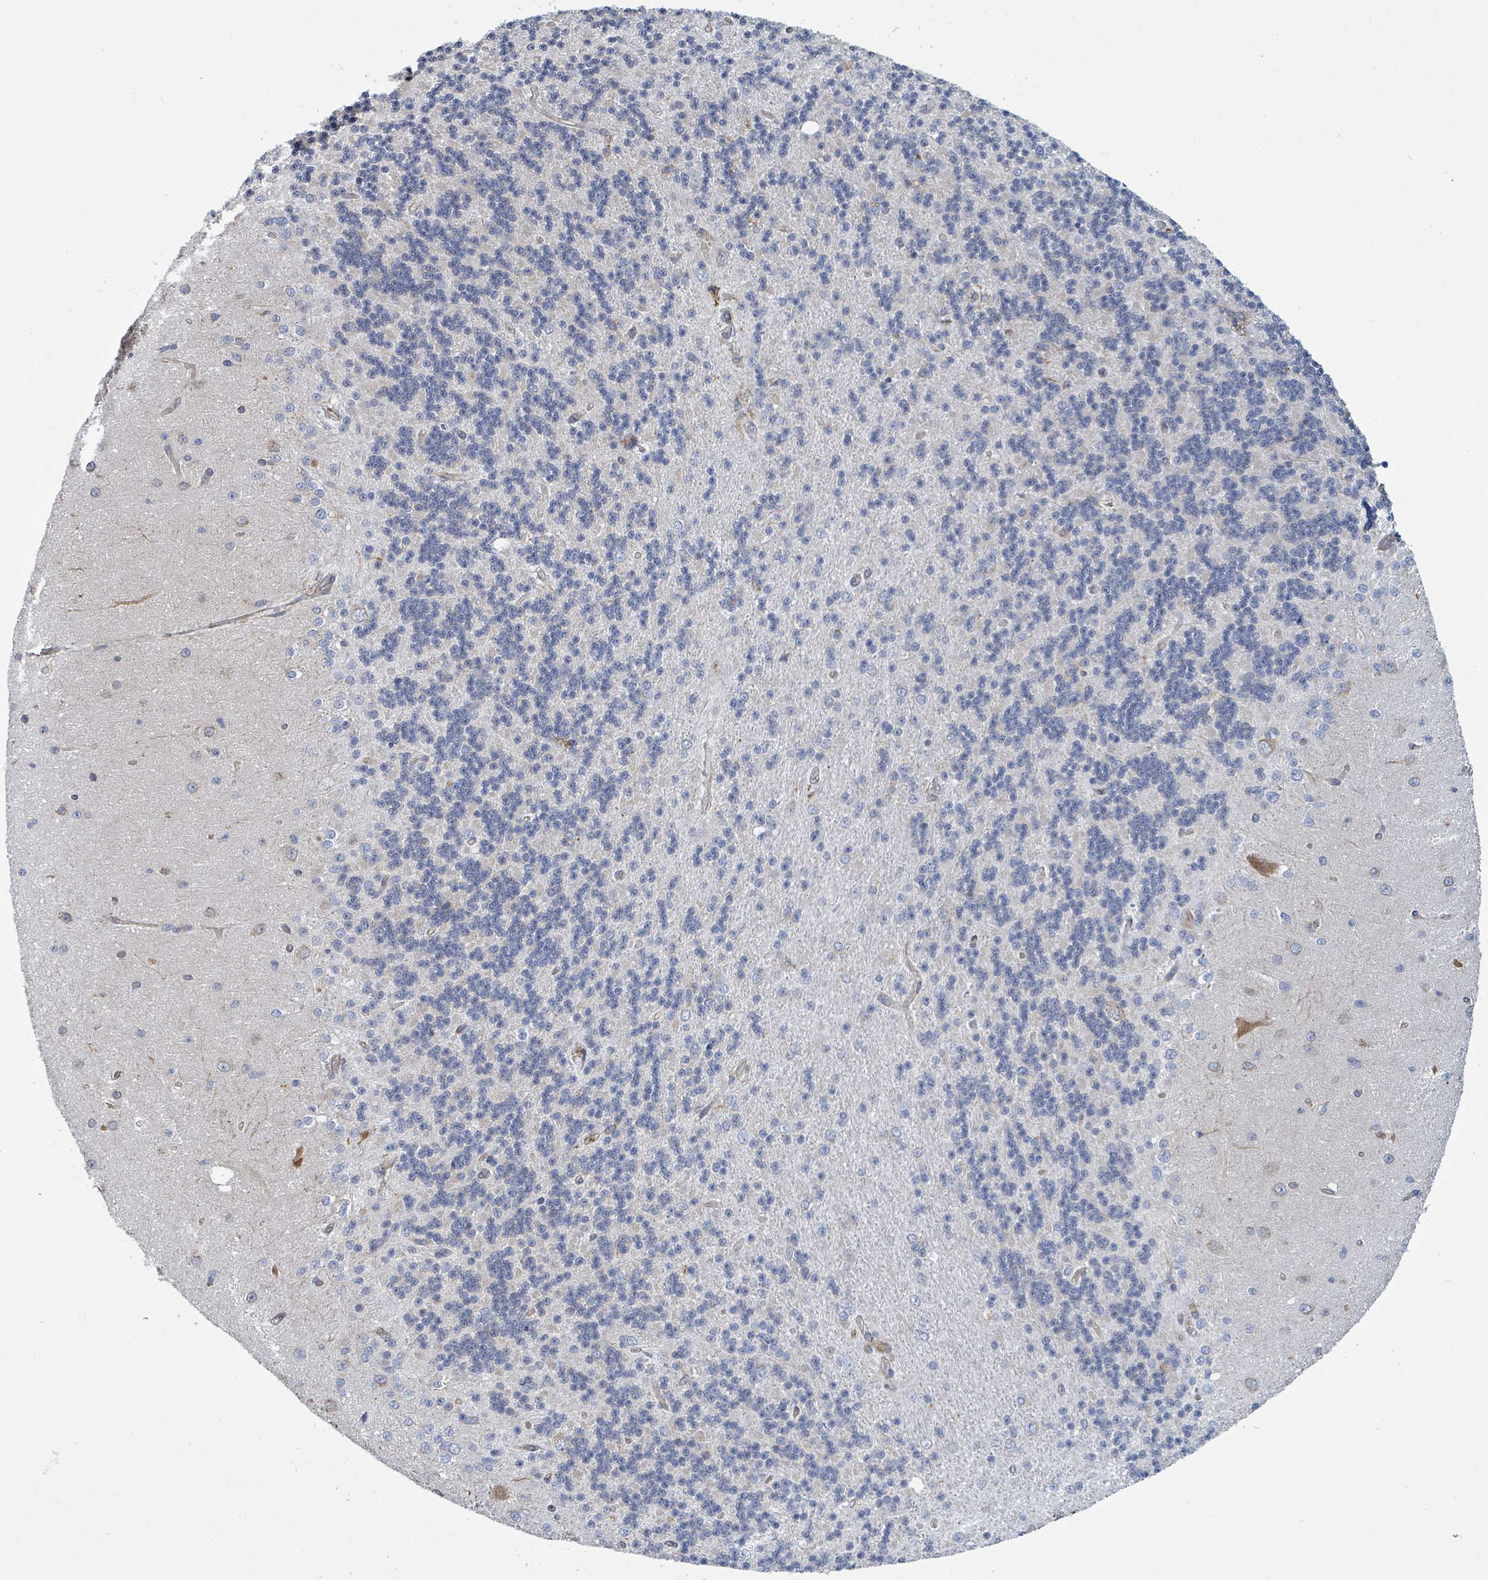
{"staining": {"intensity": "negative", "quantity": "none", "location": "none"}, "tissue": "cerebellum", "cell_type": "Cells in granular layer", "image_type": "normal", "snomed": [{"axis": "morphology", "description": "Normal tissue, NOS"}, {"axis": "topography", "description": "Cerebellum"}], "caption": "Immunohistochemical staining of benign cerebellum reveals no significant expression in cells in granular layer.", "gene": "RFPL4AL1", "patient": {"sex": "female", "age": 29}}